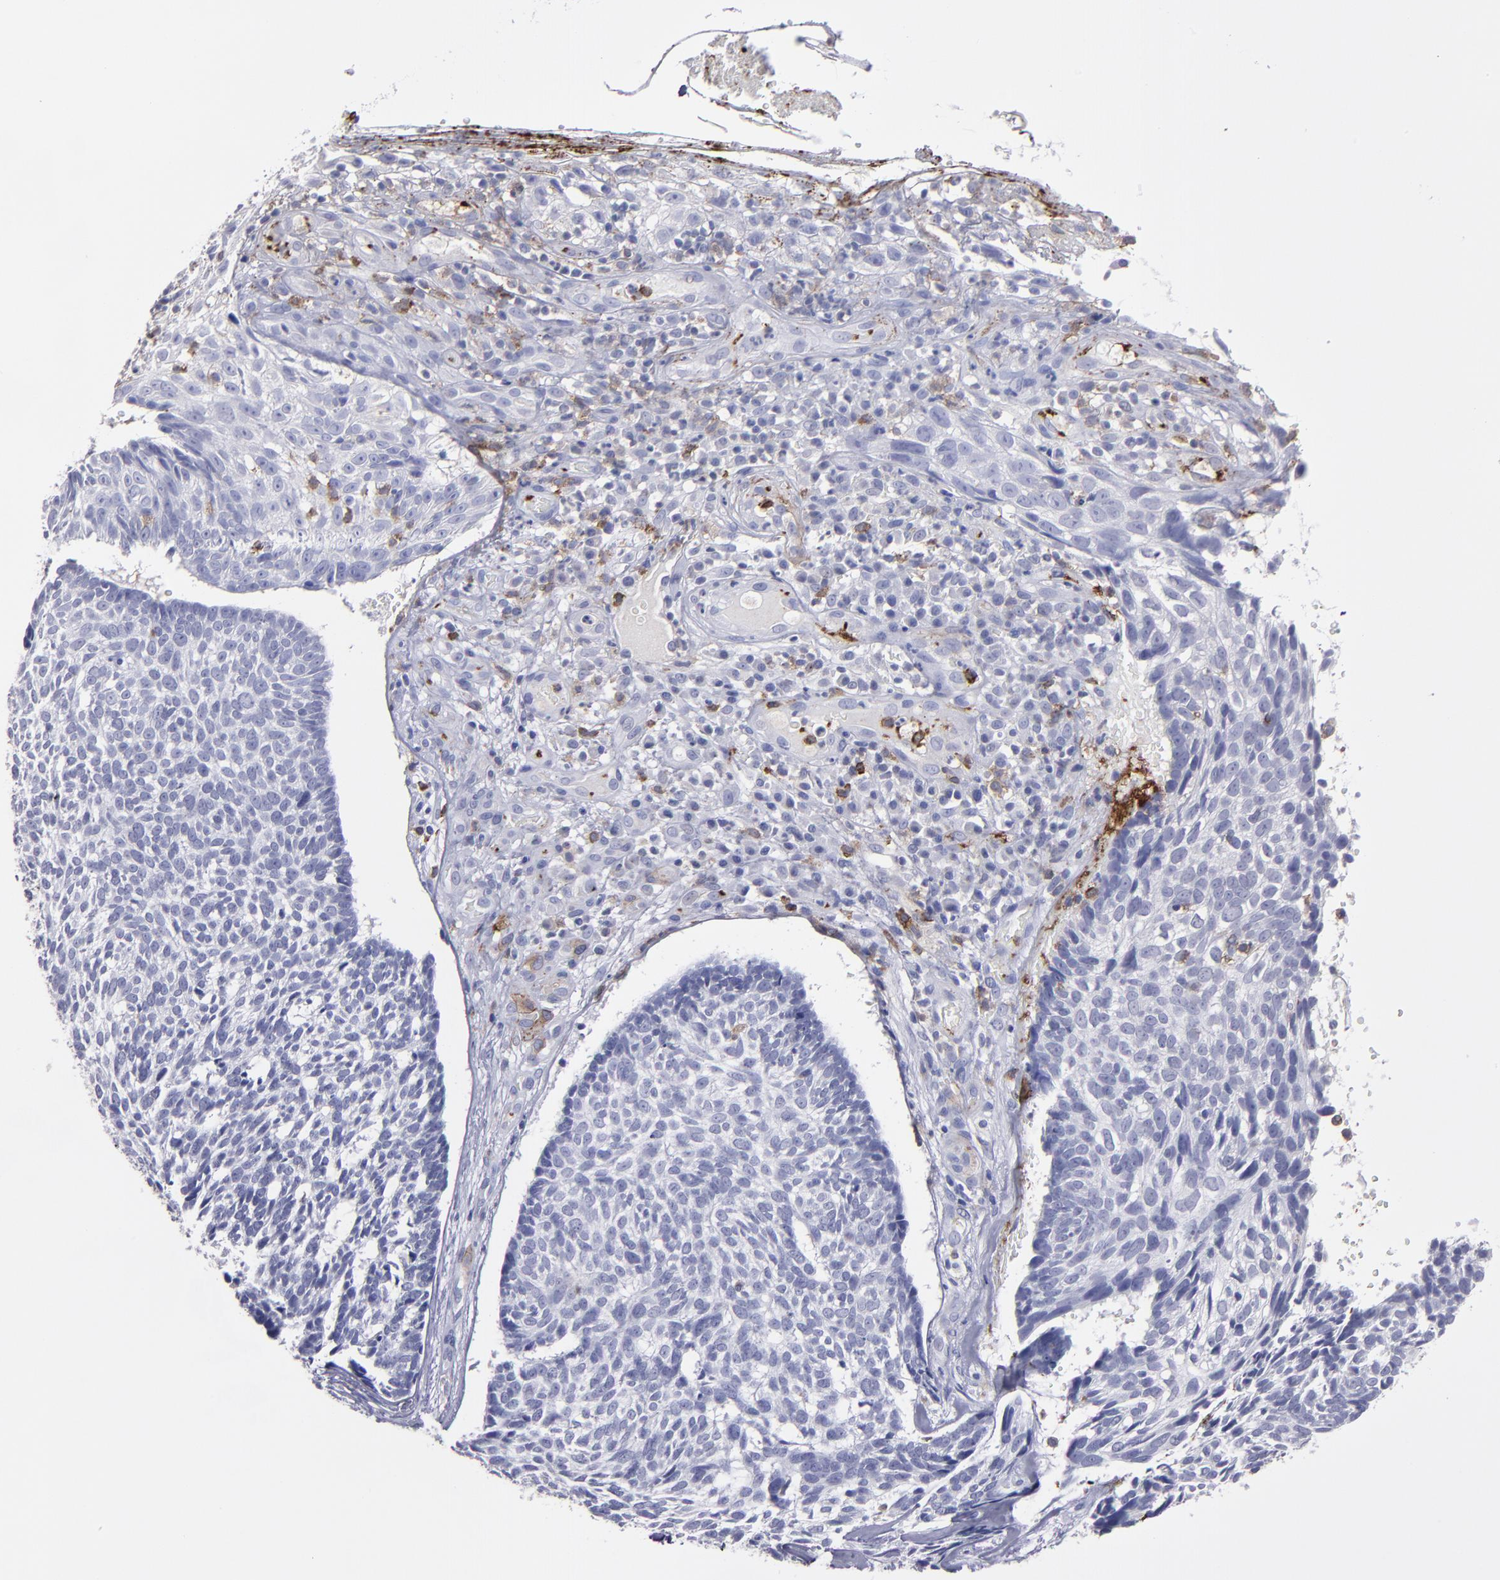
{"staining": {"intensity": "negative", "quantity": "none", "location": "none"}, "tissue": "skin cancer", "cell_type": "Tumor cells", "image_type": "cancer", "snomed": [{"axis": "morphology", "description": "Basal cell carcinoma"}, {"axis": "topography", "description": "Skin"}], "caption": "Immunohistochemical staining of human skin basal cell carcinoma reveals no significant expression in tumor cells.", "gene": "CD36", "patient": {"sex": "male", "age": 72}}